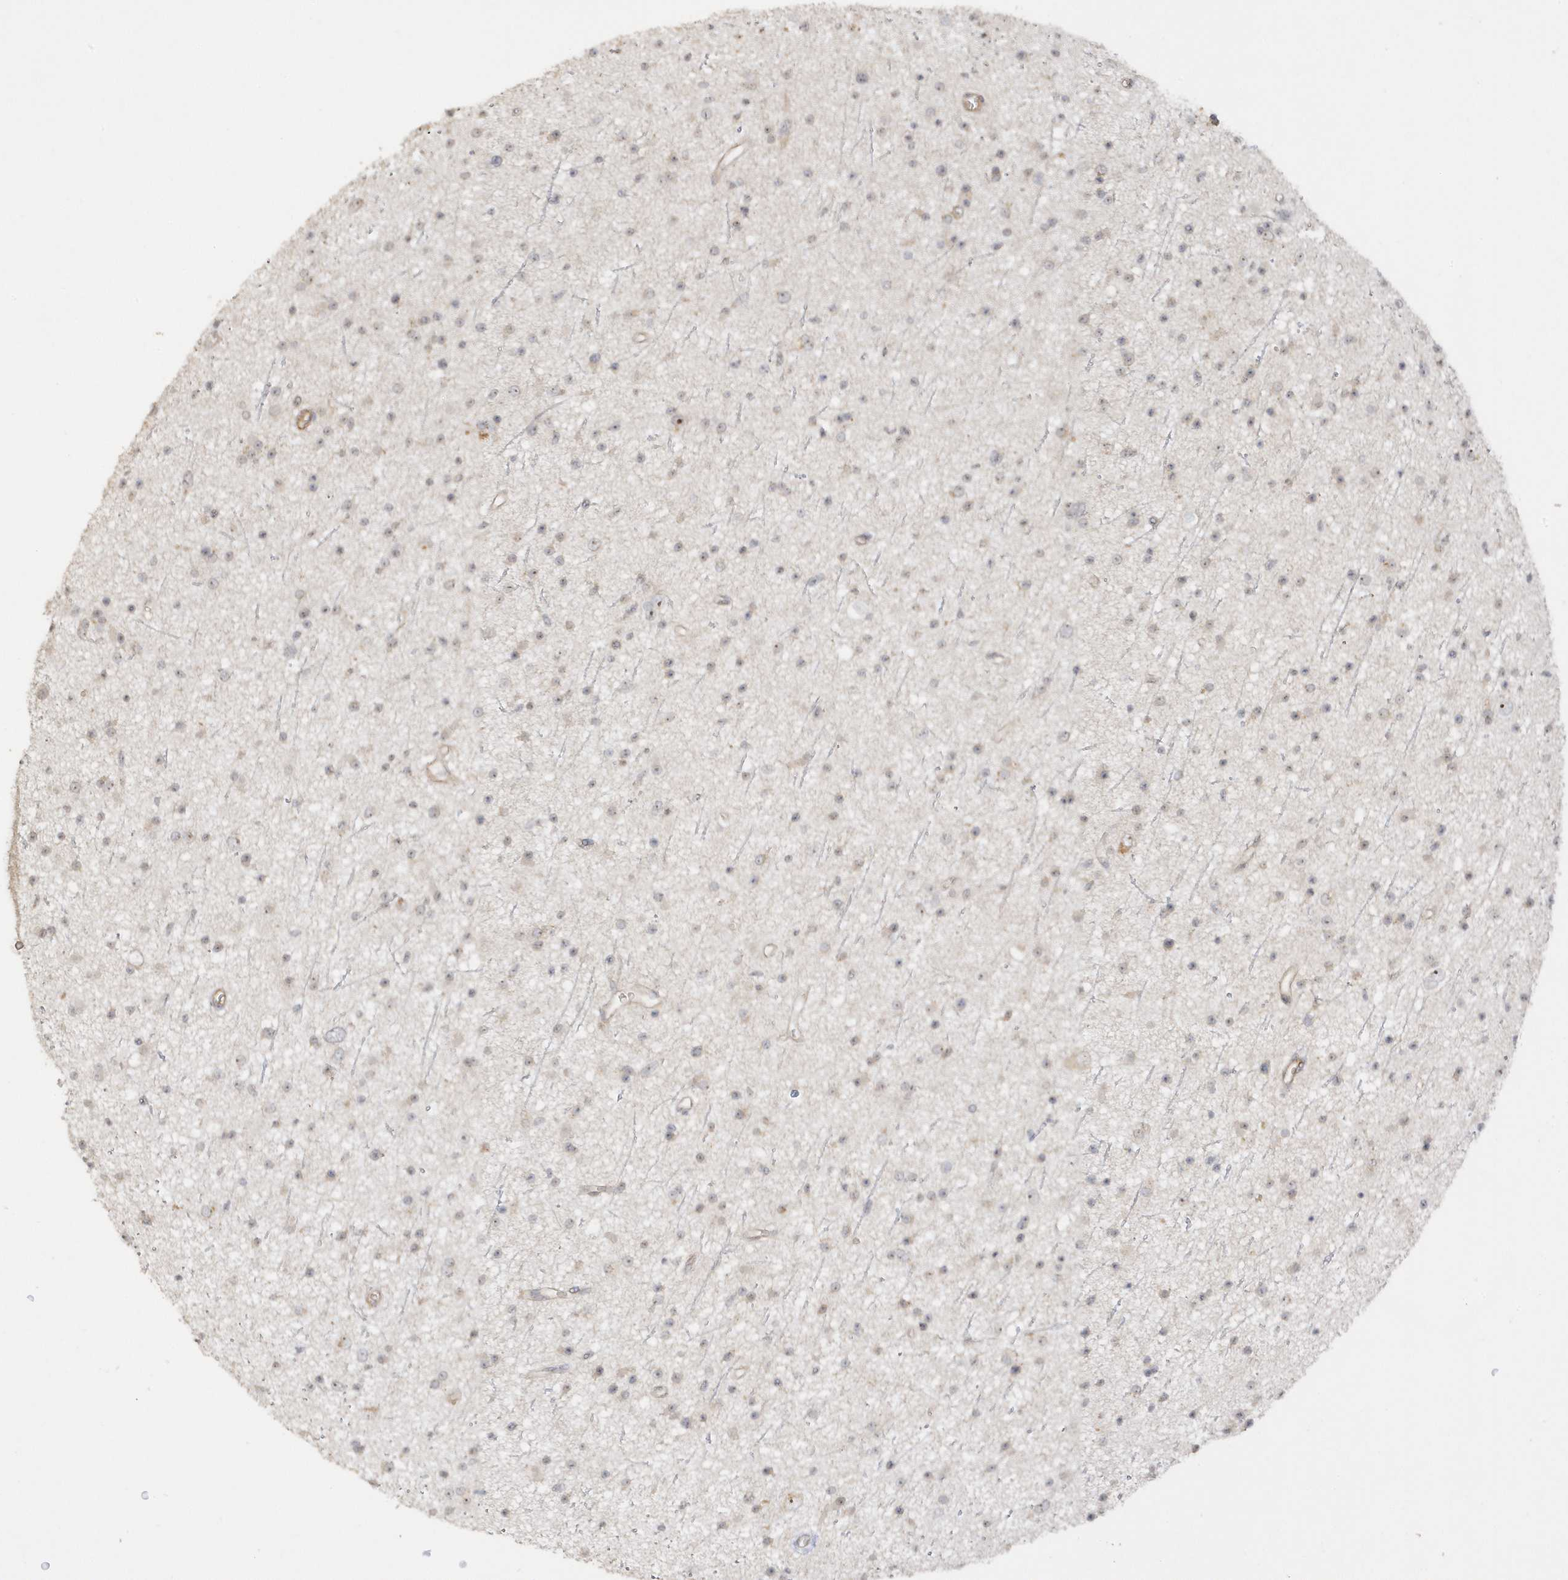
{"staining": {"intensity": "weak", "quantity": "<25%", "location": "nuclear"}, "tissue": "glioma", "cell_type": "Tumor cells", "image_type": "cancer", "snomed": [{"axis": "morphology", "description": "Glioma, malignant, Low grade"}, {"axis": "topography", "description": "Cerebral cortex"}], "caption": "Immunohistochemistry (IHC) histopathology image of glioma stained for a protein (brown), which demonstrates no positivity in tumor cells. The staining is performed using DAB brown chromogen with nuclei counter-stained in using hematoxylin.", "gene": "DDX18", "patient": {"sex": "female", "age": 39}}